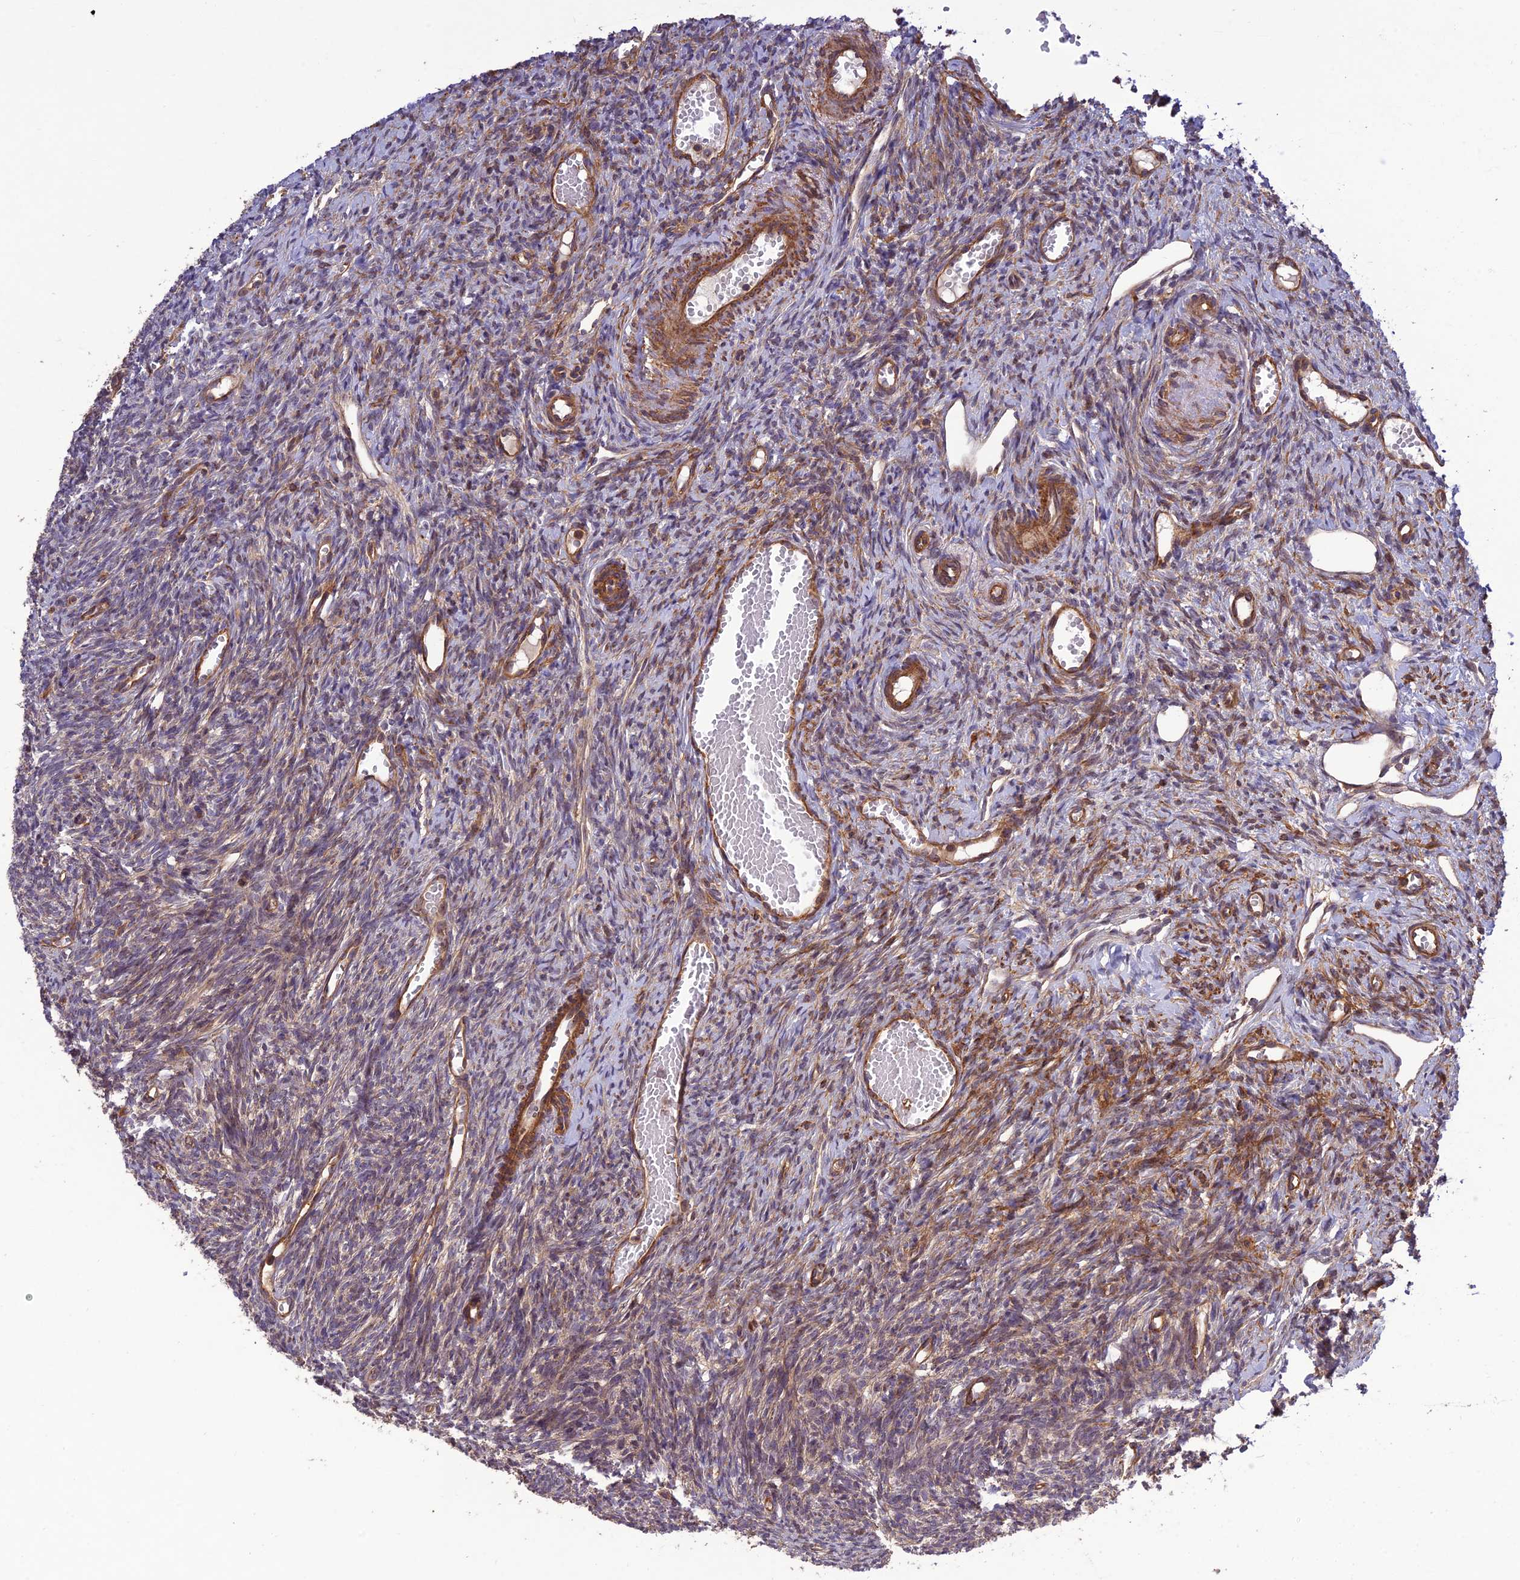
{"staining": {"intensity": "moderate", "quantity": "25%-75%", "location": "cytoplasmic/membranous"}, "tissue": "ovary", "cell_type": "Ovarian stroma cells", "image_type": "normal", "snomed": [{"axis": "morphology", "description": "Normal tissue, NOS"}, {"axis": "topography", "description": "Ovary"}], "caption": "Immunohistochemical staining of benign human ovary exhibits medium levels of moderate cytoplasmic/membranous staining in approximately 25%-75% of ovarian stroma cells. Nuclei are stained in blue.", "gene": "TMEM131L", "patient": {"sex": "female", "age": 51}}